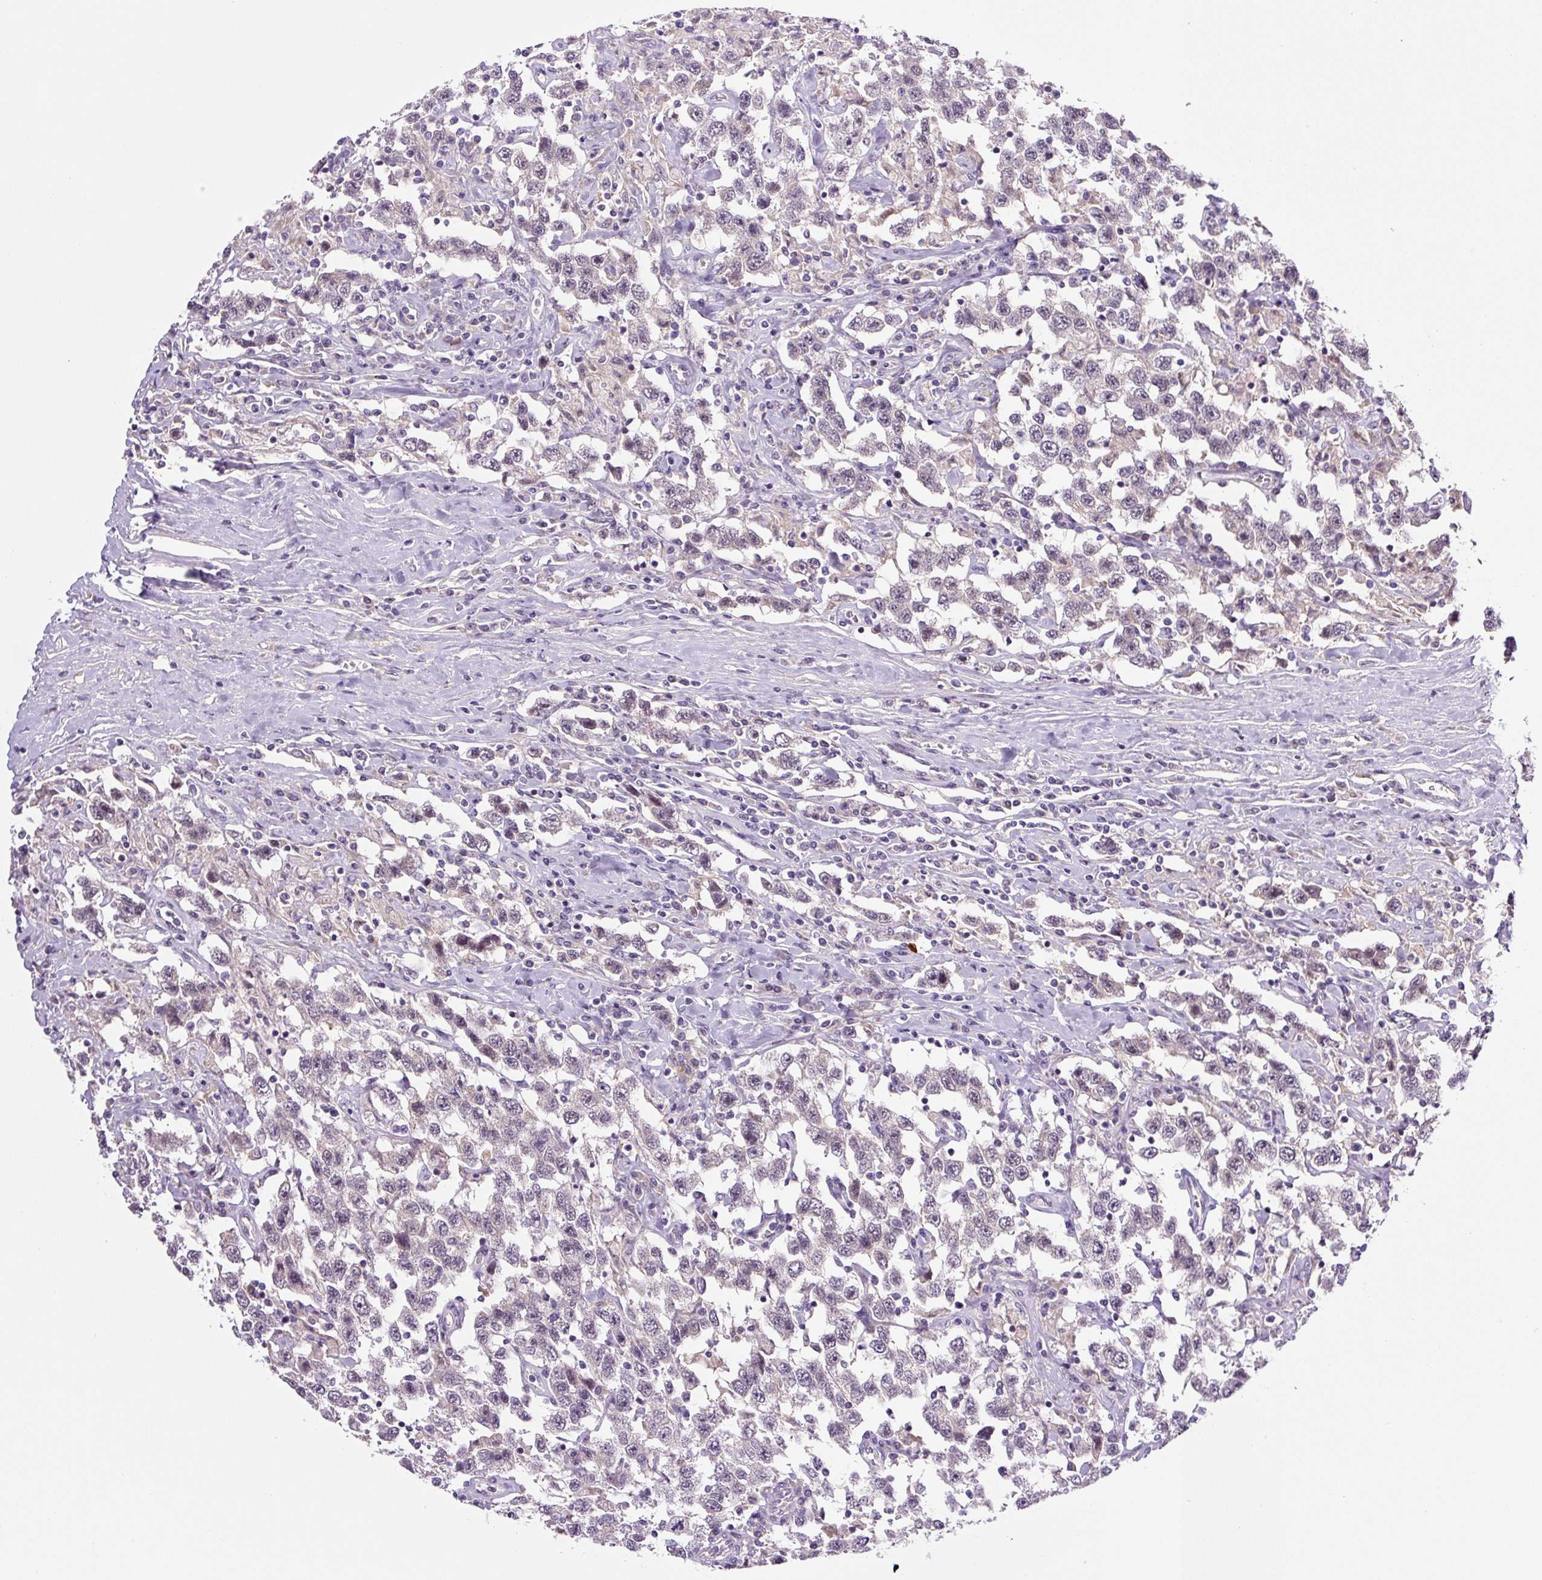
{"staining": {"intensity": "negative", "quantity": "none", "location": "none"}, "tissue": "testis cancer", "cell_type": "Tumor cells", "image_type": "cancer", "snomed": [{"axis": "morphology", "description": "Seminoma, NOS"}, {"axis": "topography", "description": "Testis"}], "caption": "This is a histopathology image of immunohistochemistry staining of testis seminoma, which shows no staining in tumor cells.", "gene": "PRKAA2", "patient": {"sex": "male", "age": 41}}